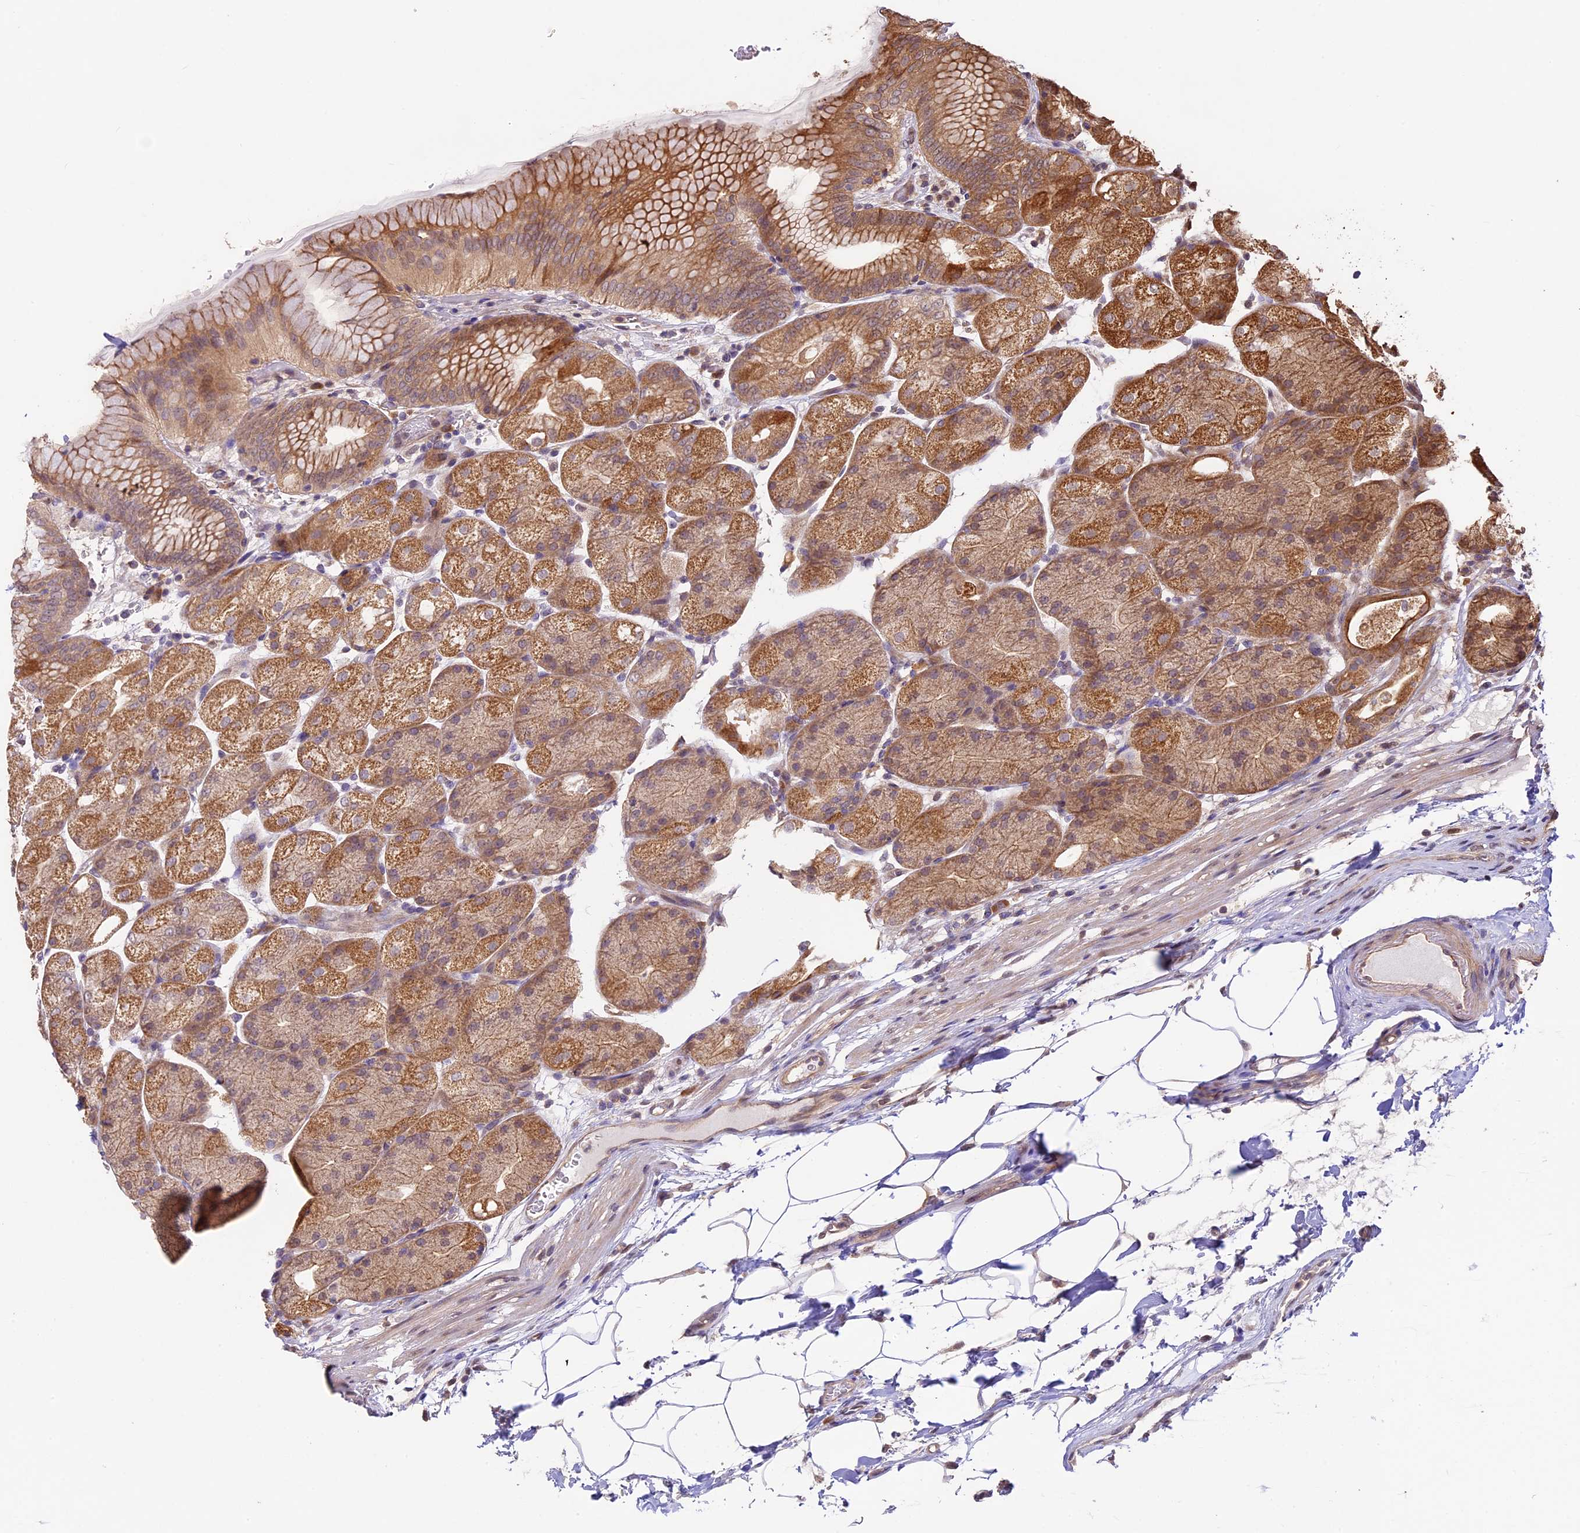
{"staining": {"intensity": "moderate", "quantity": ">75%", "location": "cytoplasmic/membranous"}, "tissue": "stomach", "cell_type": "Glandular cells", "image_type": "normal", "snomed": [{"axis": "morphology", "description": "Normal tissue, NOS"}, {"axis": "topography", "description": "Stomach, upper"}, {"axis": "topography", "description": "Stomach, lower"}], "caption": "IHC of unremarkable stomach displays medium levels of moderate cytoplasmic/membranous positivity in about >75% of glandular cells.", "gene": "BCAS4", "patient": {"sex": "male", "age": 62}}